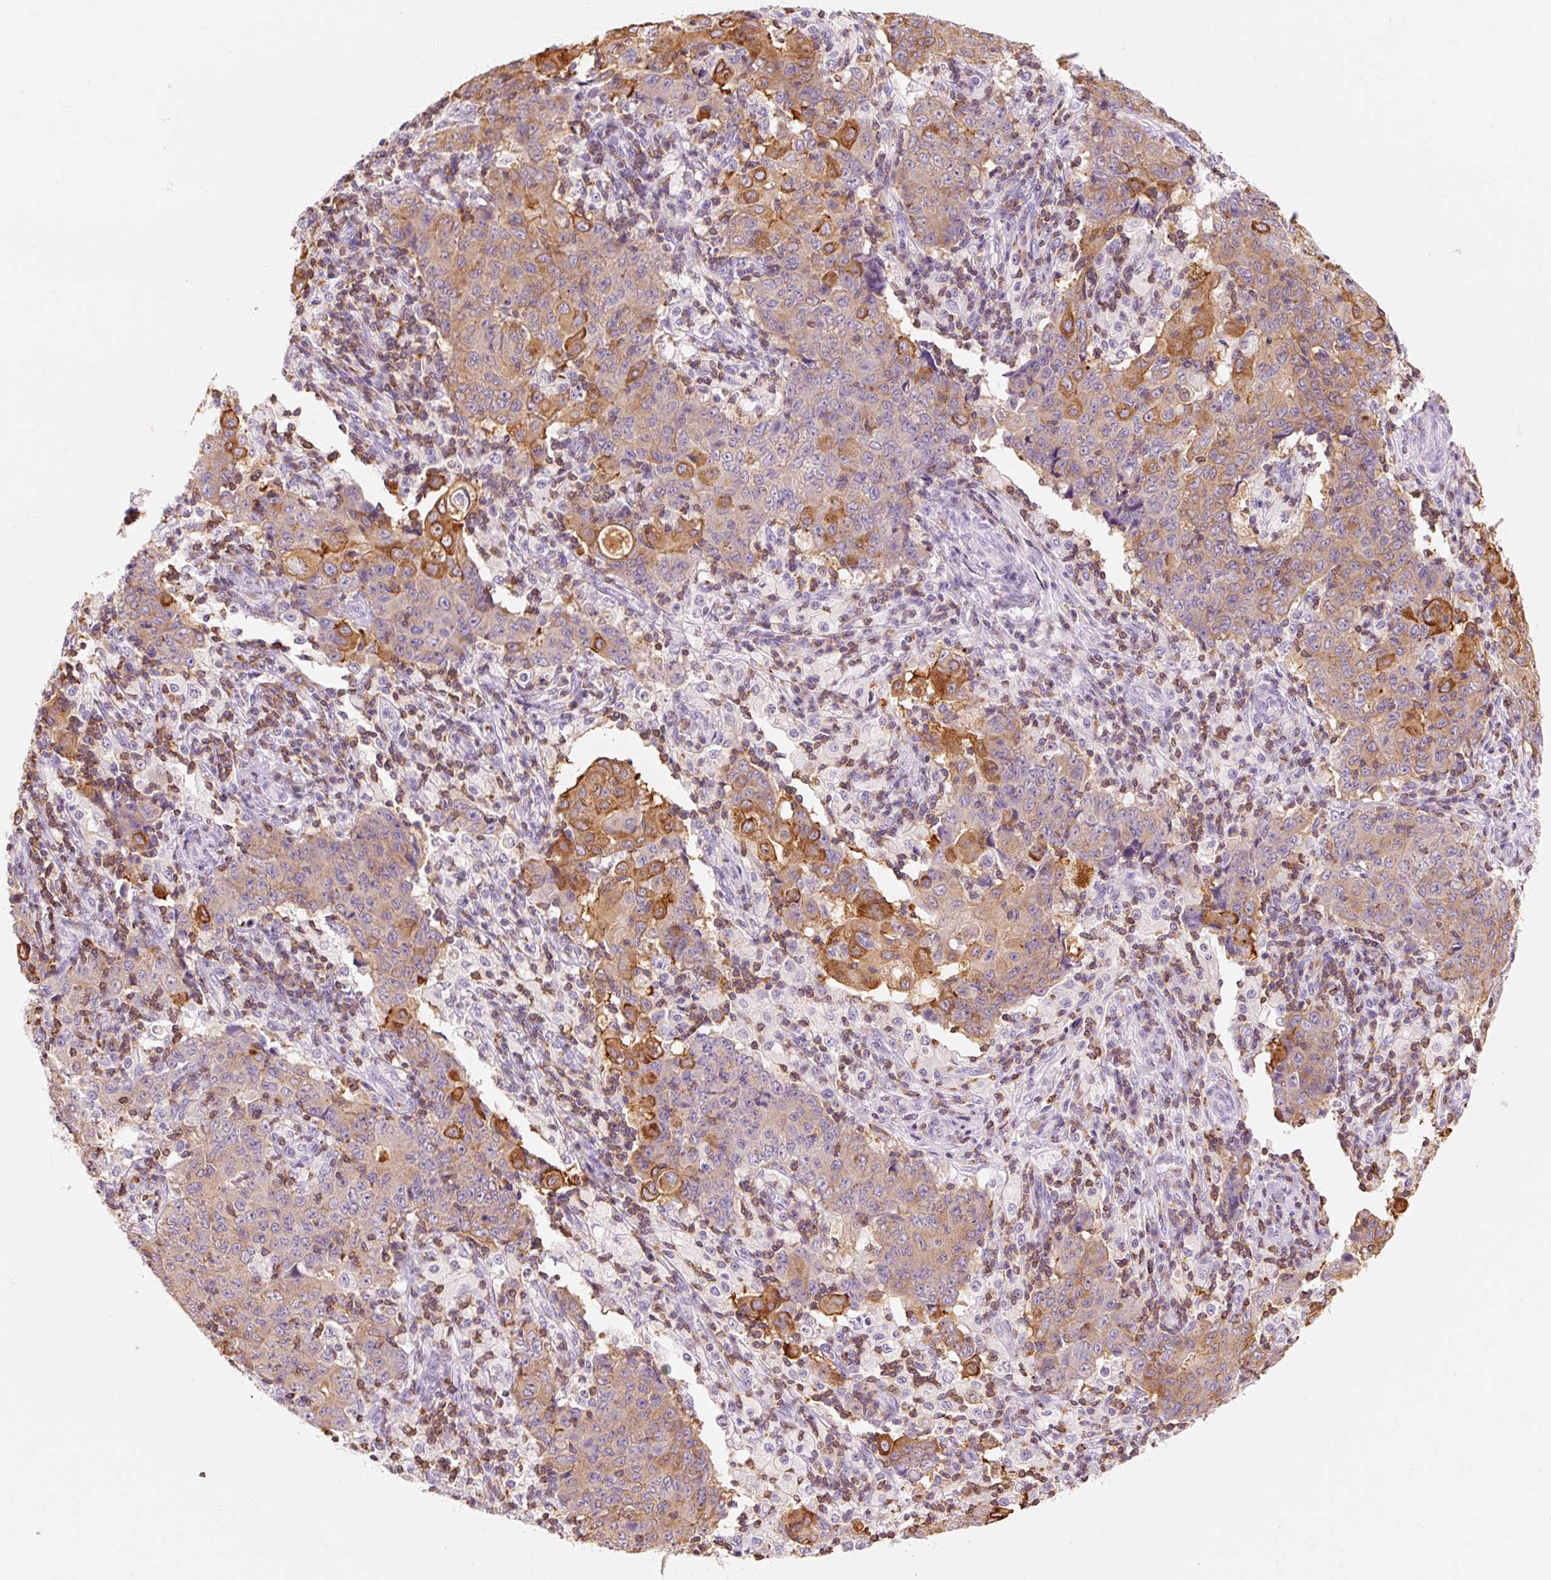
{"staining": {"intensity": "moderate", "quantity": "25%-75%", "location": "cytoplasmic/membranous"}, "tissue": "ovarian cancer", "cell_type": "Tumor cells", "image_type": "cancer", "snomed": [{"axis": "morphology", "description": "Carcinoma, endometroid"}, {"axis": "topography", "description": "Ovary"}], "caption": "Moderate cytoplasmic/membranous protein expression is identified in about 25%-75% of tumor cells in endometroid carcinoma (ovarian).", "gene": "OR8K1", "patient": {"sex": "female", "age": 42}}